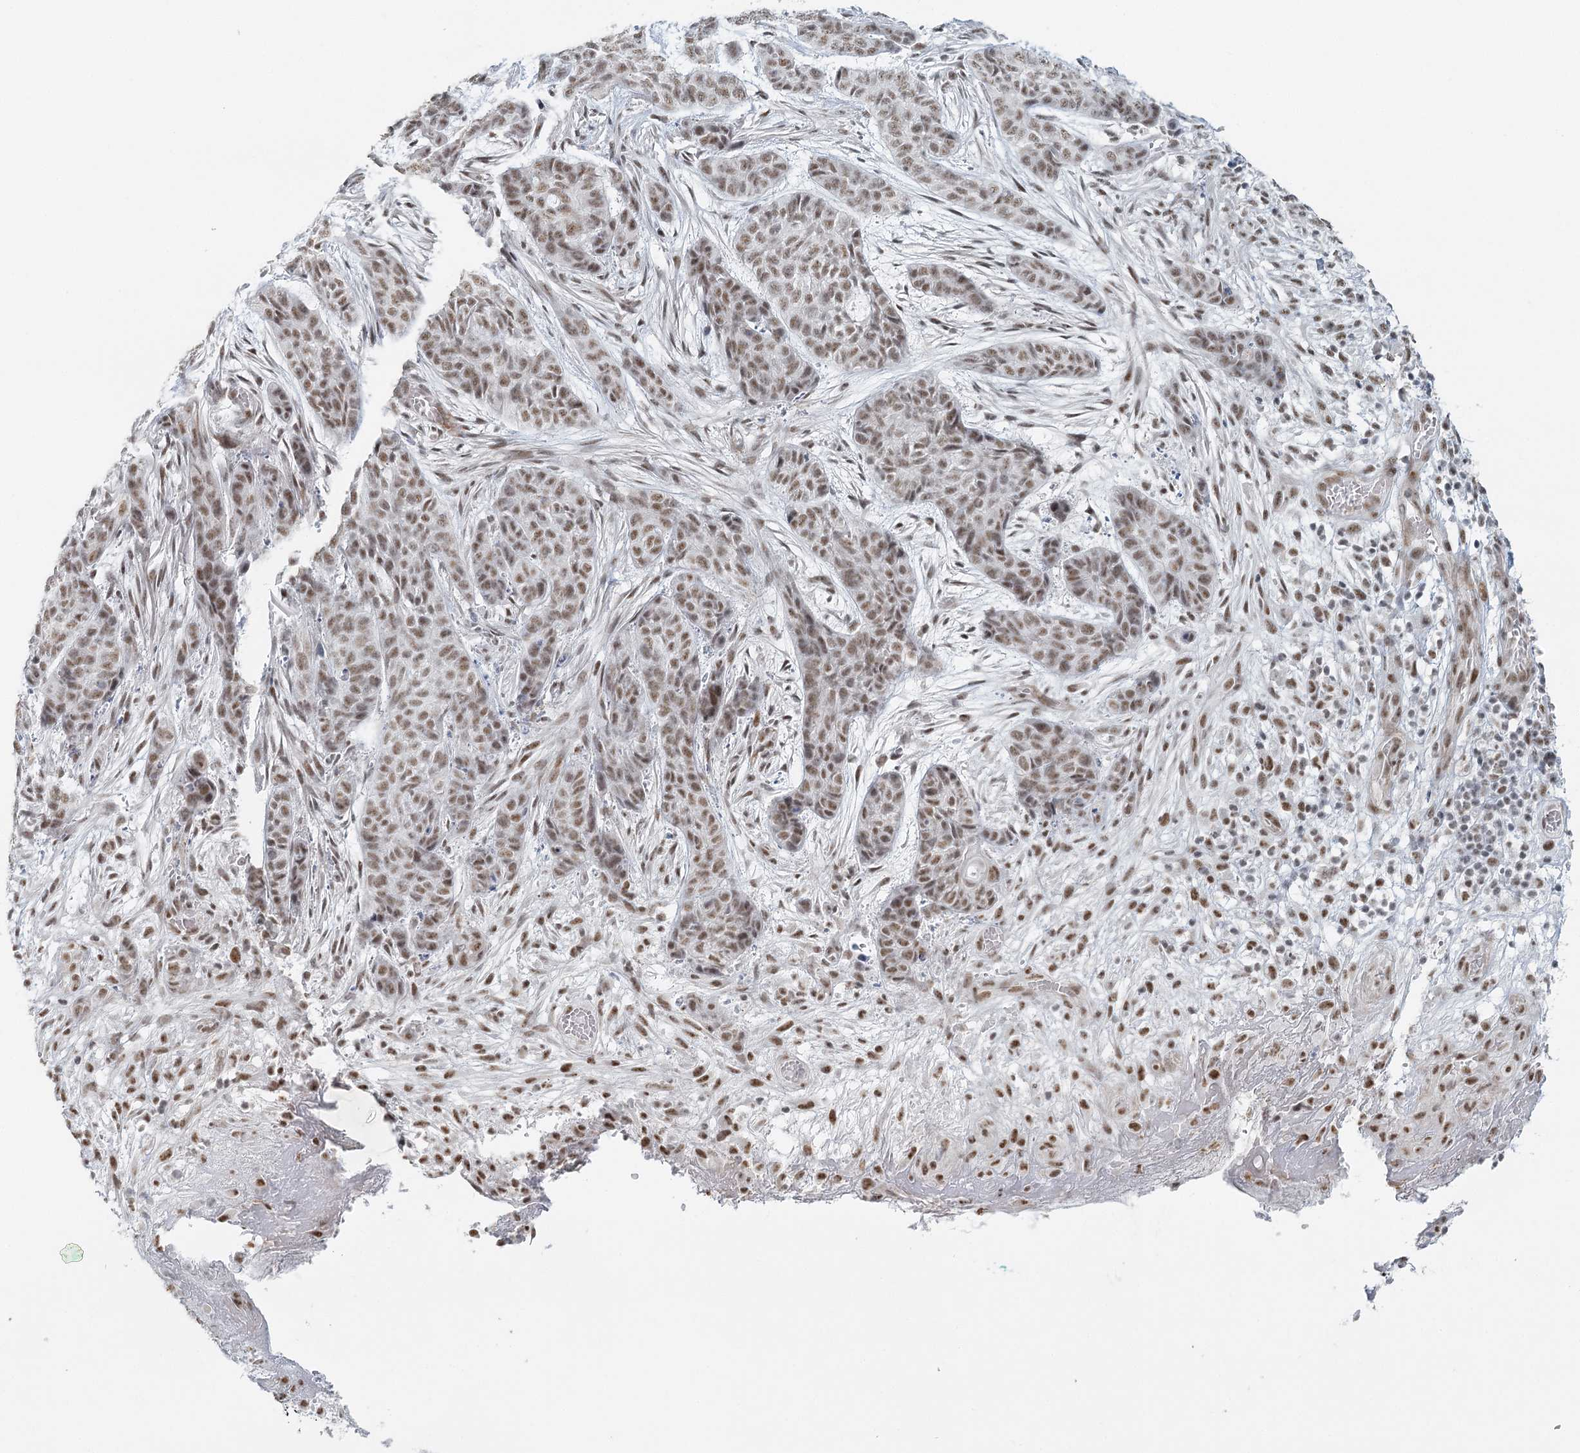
{"staining": {"intensity": "moderate", "quantity": ">75%", "location": "nuclear"}, "tissue": "skin cancer", "cell_type": "Tumor cells", "image_type": "cancer", "snomed": [{"axis": "morphology", "description": "Basal cell carcinoma"}, {"axis": "topography", "description": "Skin"}], "caption": "Basal cell carcinoma (skin) stained with DAB immunohistochemistry displays medium levels of moderate nuclear expression in approximately >75% of tumor cells.", "gene": "U2SURP", "patient": {"sex": "female", "age": 64}}